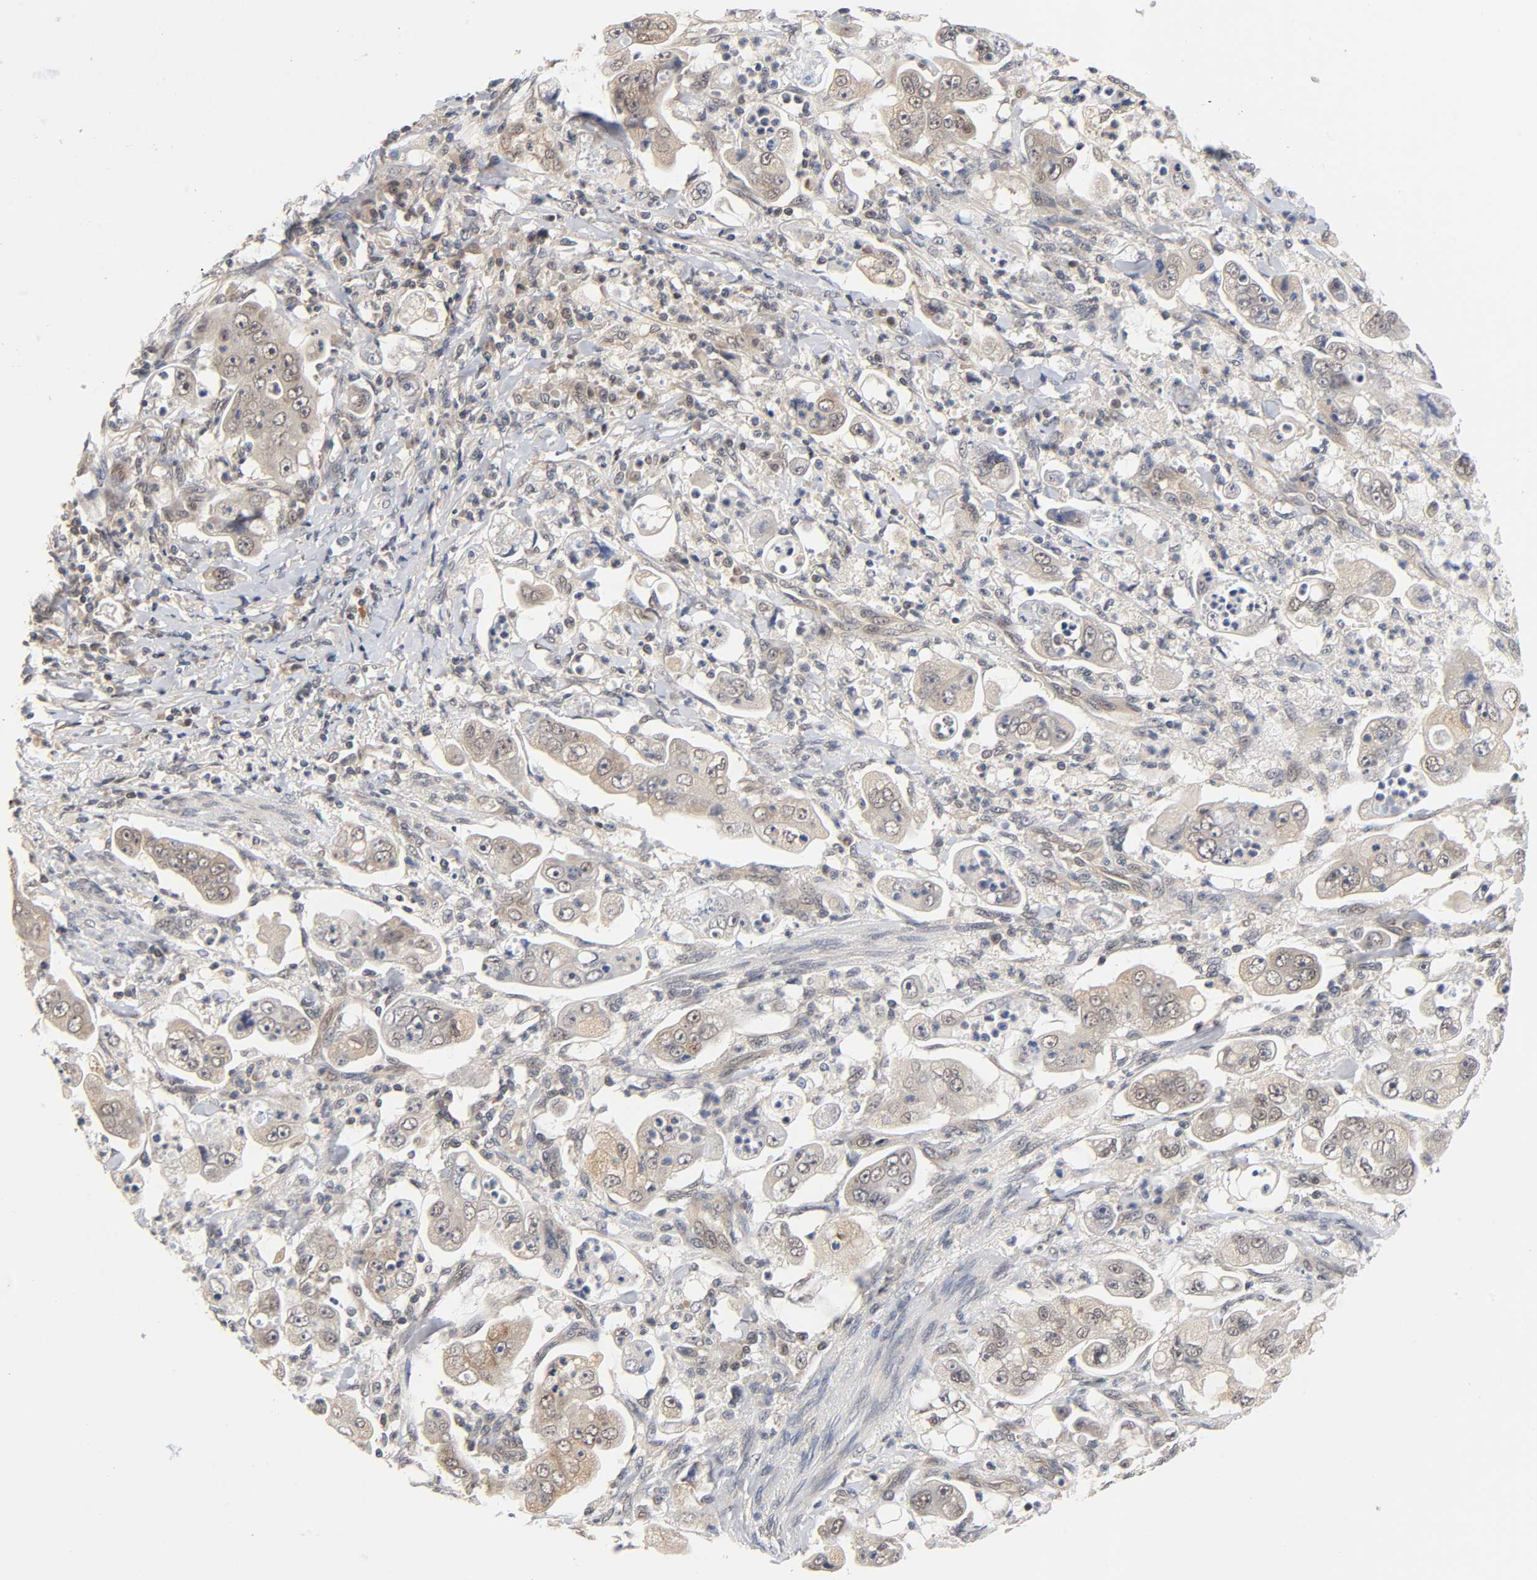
{"staining": {"intensity": "weak", "quantity": "25%-75%", "location": "cytoplasmic/membranous"}, "tissue": "stomach cancer", "cell_type": "Tumor cells", "image_type": "cancer", "snomed": [{"axis": "morphology", "description": "Adenocarcinoma, NOS"}, {"axis": "topography", "description": "Stomach"}], "caption": "Protein positivity by immunohistochemistry reveals weak cytoplasmic/membranous staining in about 25%-75% of tumor cells in stomach cancer.", "gene": "PRKAB1", "patient": {"sex": "male", "age": 62}}